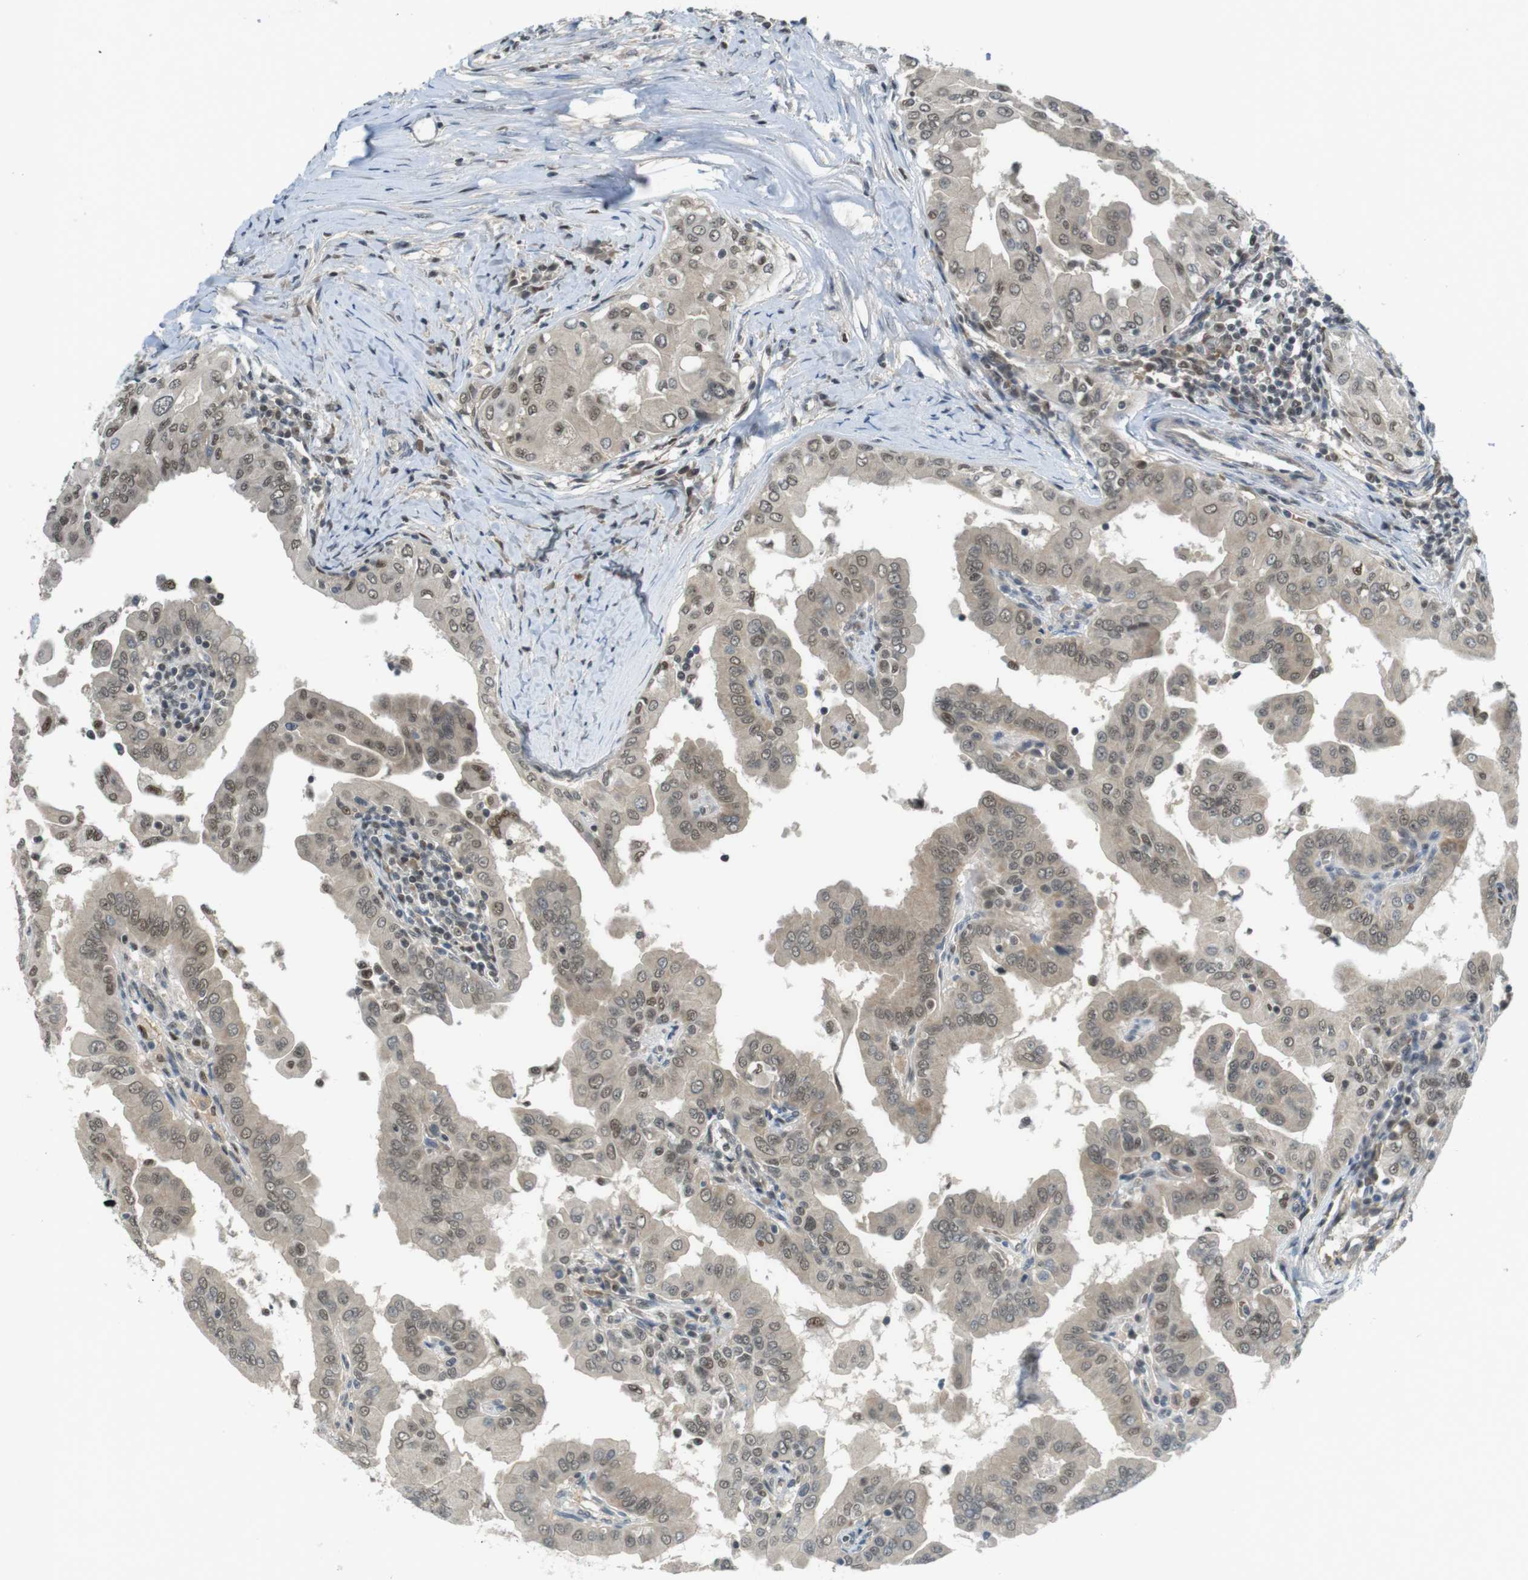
{"staining": {"intensity": "weak", "quantity": ">75%", "location": "cytoplasmic/membranous,nuclear"}, "tissue": "thyroid cancer", "cell_type": "Tumor cells", "image_type": "cancer", "snomed": [{"axis": "morphology", "description": "Papillary adenocarcinoma, NOS"}, {"axis": "topography", "description": "Thyroid gland"}], "caption": "Thyroid cancer was stained to show a protein in brown. There is low levels of weak cytoplasmic/membranous and nuclear staining in approximately >75% of tumor cells. The protein of interest is stained brown, and the nuclei are stained in blue (DAB (3,3'-diaminobenzidine) IHC with brightfield microscopy, high magnification).", "gene": "MAPKAPK5", "patient": {"sex": "male", "age": 33}}